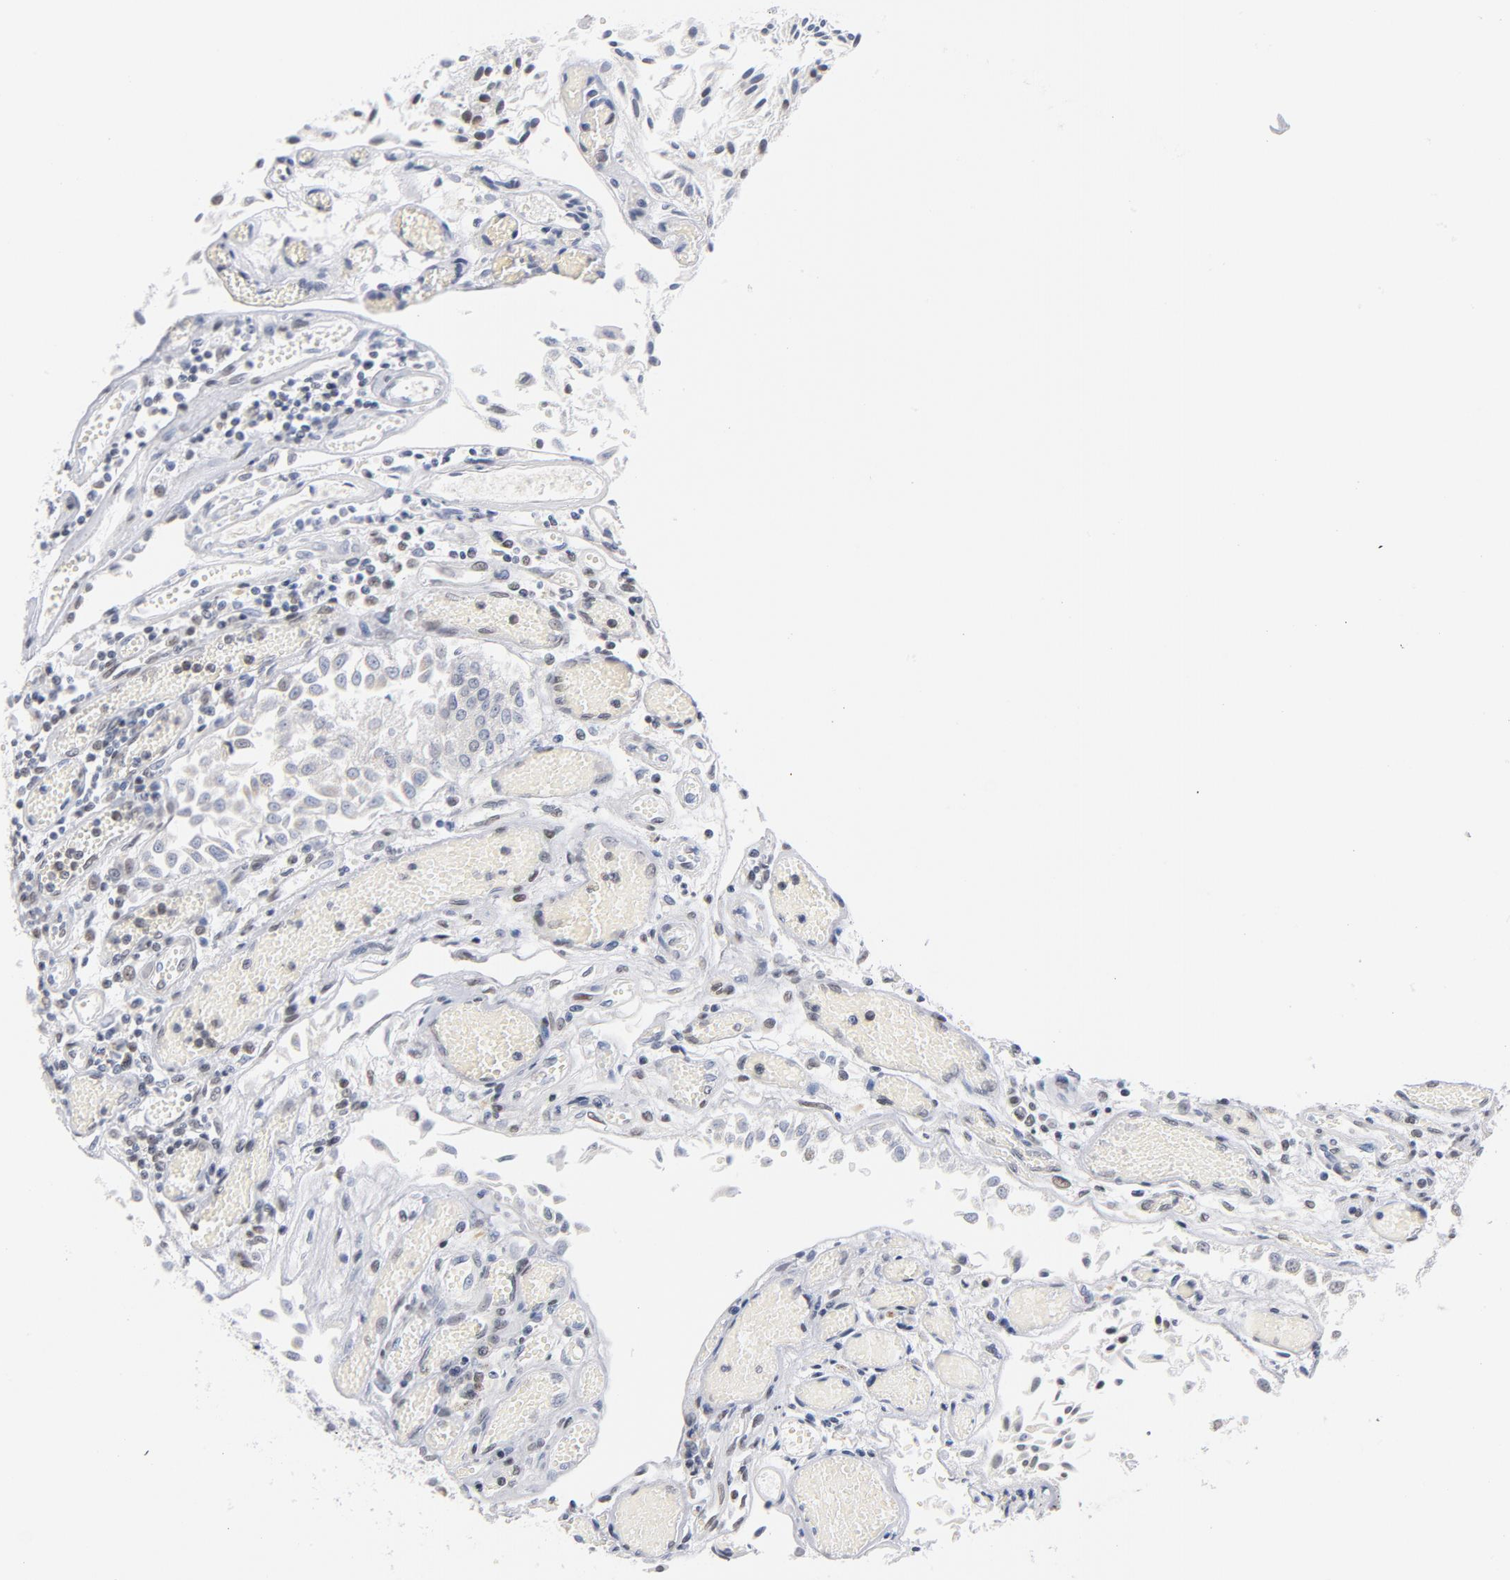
{"staining": {"intensity": "weak", "quantity": "<25%", "location": "nuclear"}, "tissue": "urothelial cancer", "cell_type": "Tumor cells", "image_type": "cancer", "snomed": [{"axis": "morphology", "description": "Urothelial carcinoma, Low grade"}, {"axis": "topography", "description": "Urinary bladder"}], "caption": "Image shows no protein staining in tumor cells of urothelial cancer tissue. Brightfield microscopy of immunohistochemistry (IHC) stained with DAB (3,3'-diaminobenzidine) (brown) and hematoxylin (blue), captured at high magnification.", "gene": "BAP1", "patient": {"sex": "male", "age": 86}}